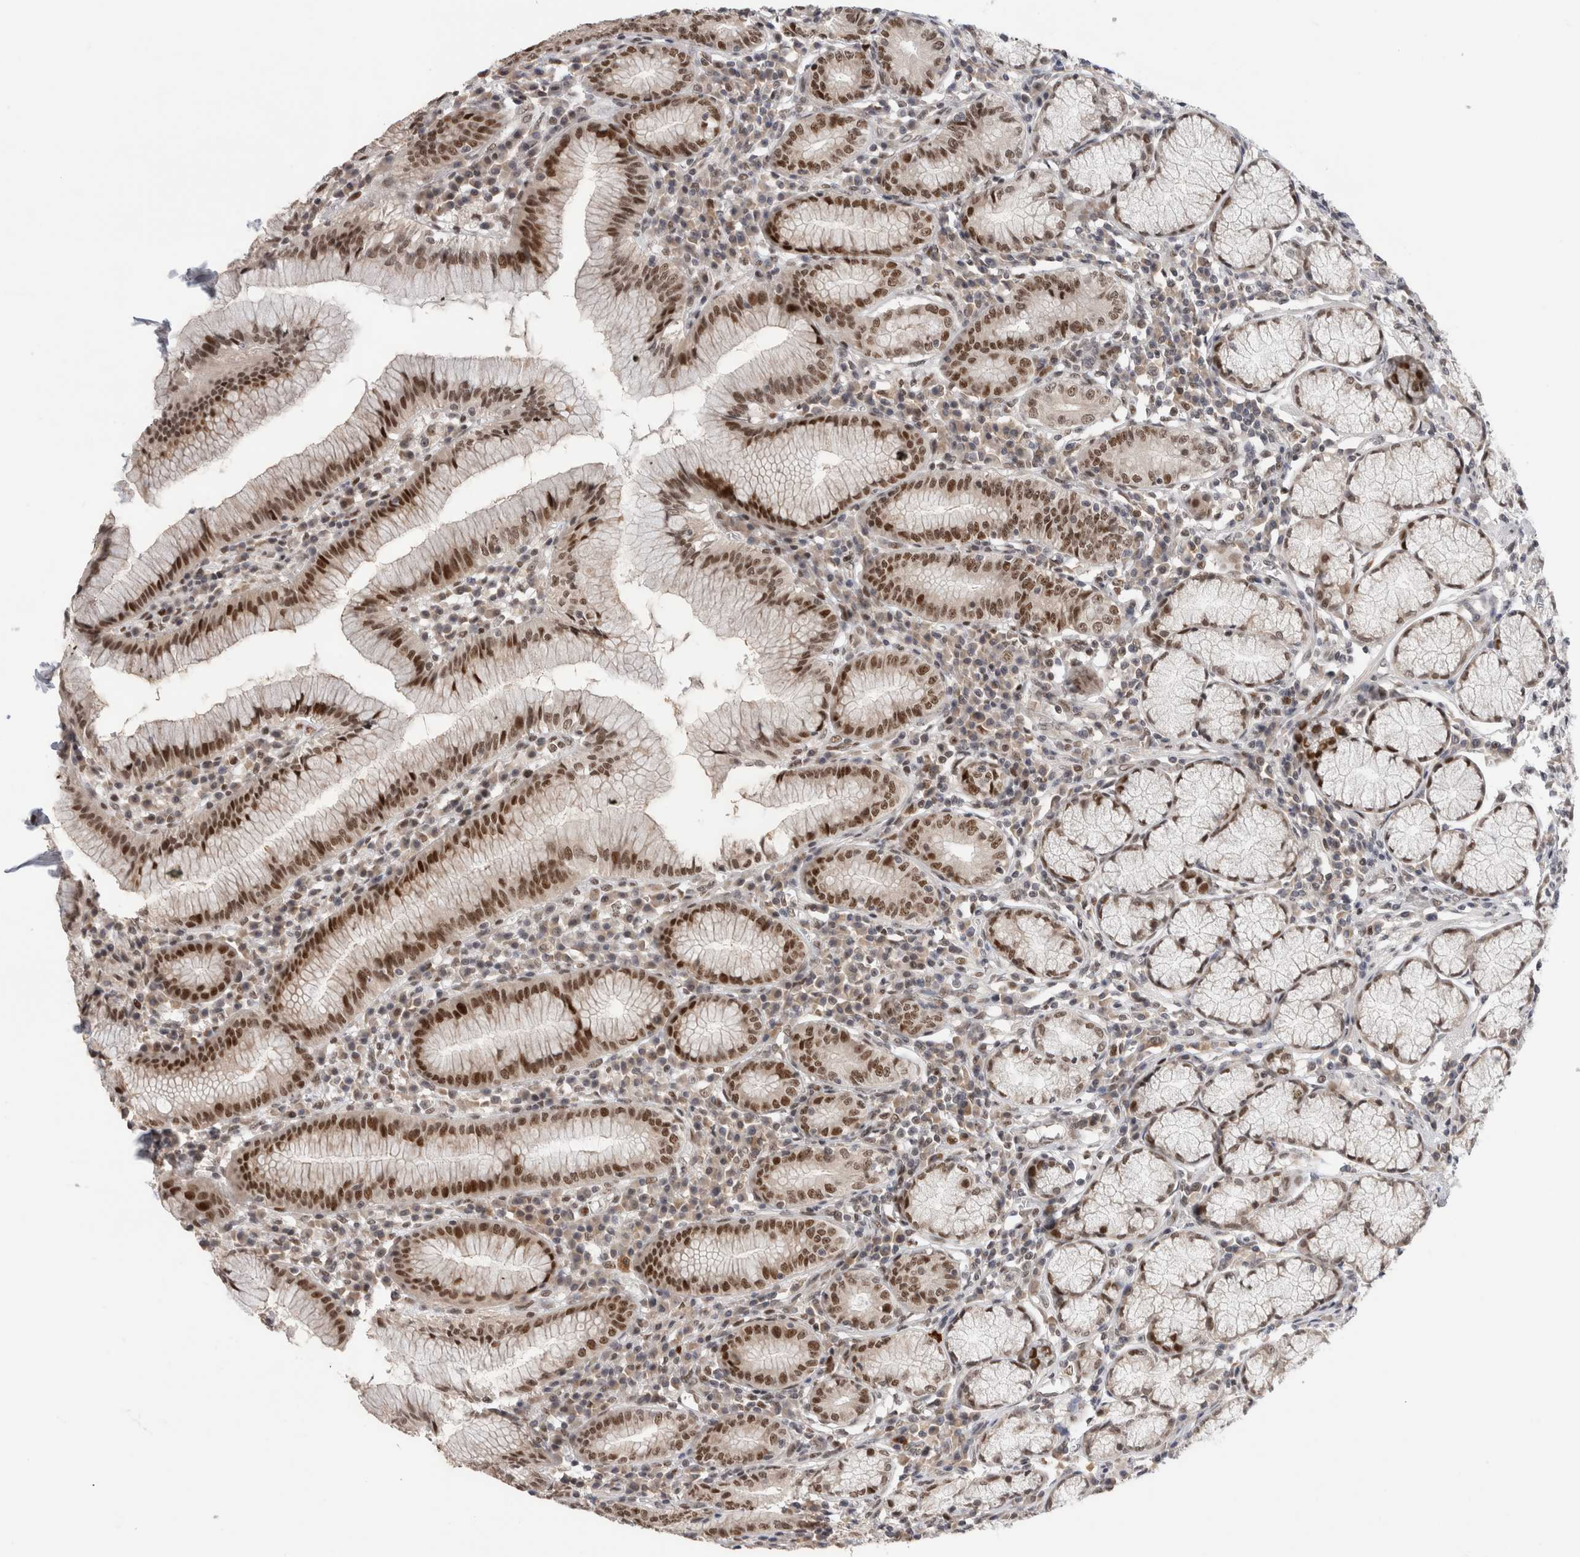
{"staining": {"intensity": "moderate", "quantity": ">75%", "location": "cytoplasmic/membranous,nuclear"}, "tissue": "stomach", "cell_type": "Glandular cells", "image_type": "normal", "snomed": [{"axis": "morphology", "description": "Normal tissue, NOS"}, {"axis": "topography", "description": "Stomach"}], "caption": "This is a histology image of immunohistochemistry staining of benign stomach, which shows moderate positivity in the cytoplasmic/membranous,nuclear of glandular cells.", "gene": "ZNF521", "patient": {"sex": "male", "age": 55}}